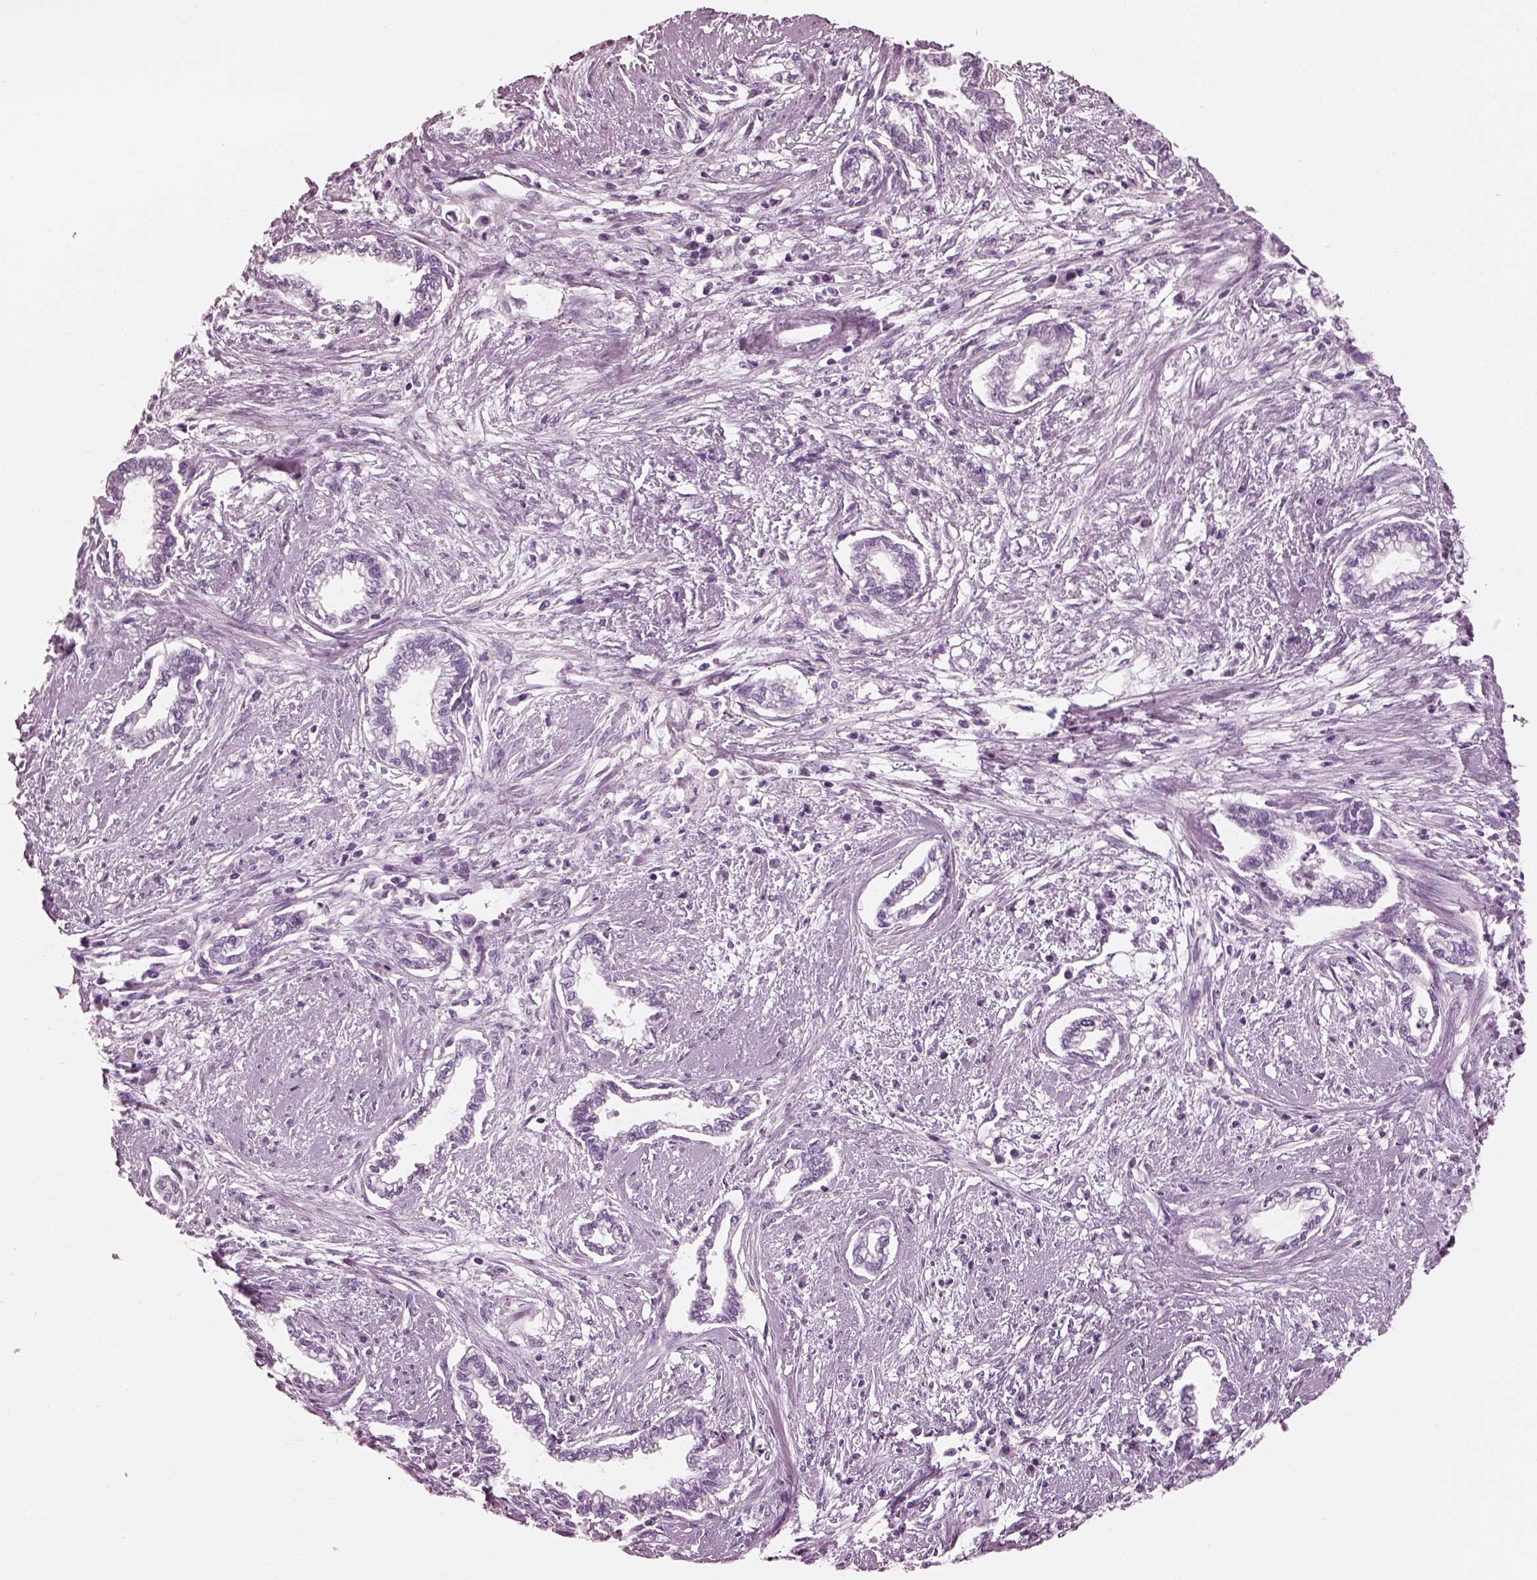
{"staining": {"intensity": "negative", "quantity": "none", "location": "none"}, "tissue": "cervical cancer", "cell_type": "Tumor cells", "image_type": "cancer", "snomed": [{"axis": "morphology", "description": "Adenocarcinoma, NOS"}, {"axis": "topography", "description": "Cervix"}], "caption": "This is an immunohistochemistry (IHC) image of human adenocarcinoma (cervical). There is no staining in tumor cells.", "gene": "TCHHL1", "patient": {"sex": "female", "age": 62}}